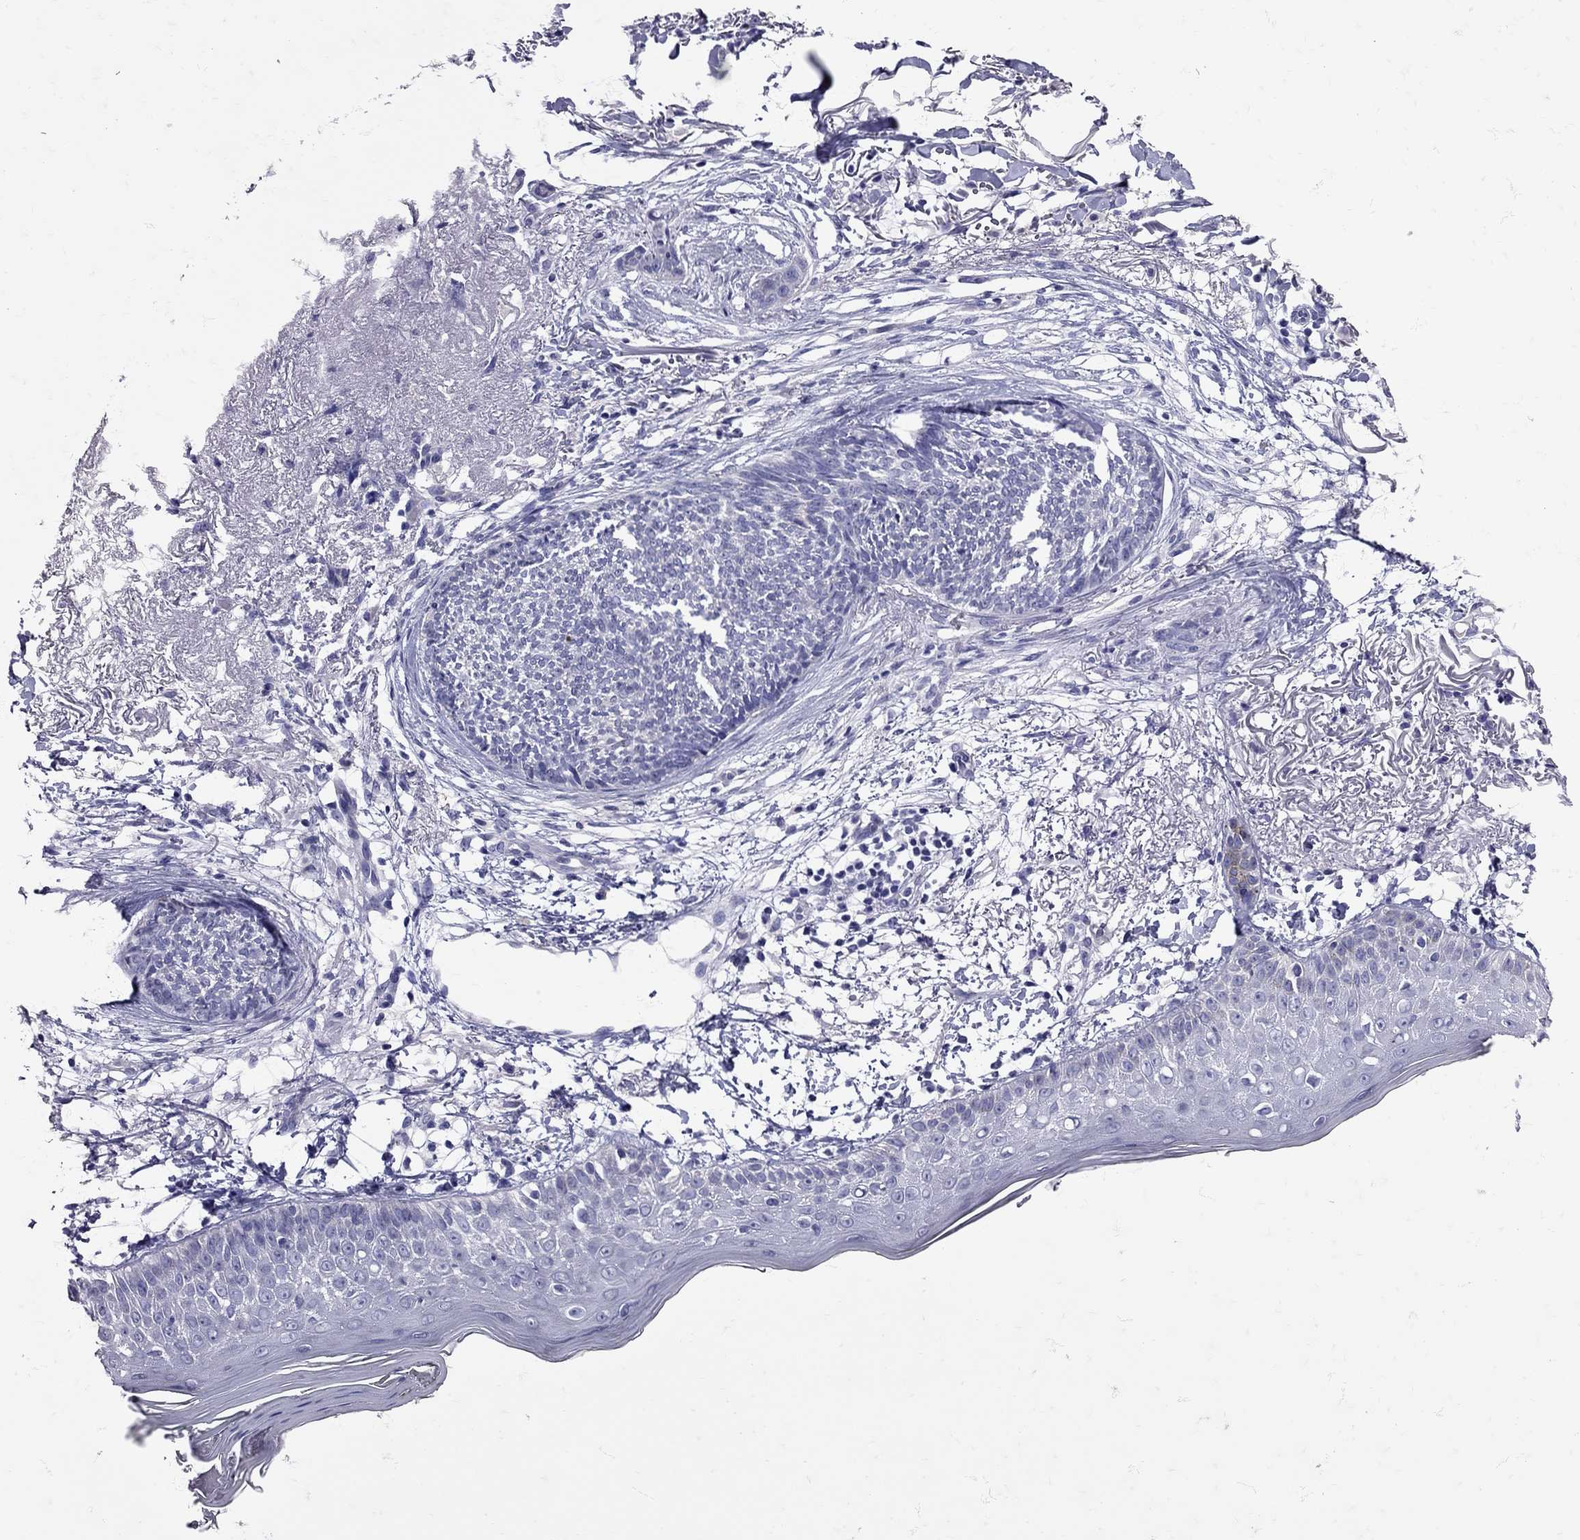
{"staining": {"intensity": "negative", "quantity": "none", "location": "none"}, "tissue": "skin cancer", "cell_type": "Tumor cells", "image_type": "cancer", "snomed": [{"axis": "morphology", "description": "Normal tissue, NOS"}, {"axis": "morphology", "description": "Basal cell carcinoma"}, {"axis": "topography", "description": "Skin"}], "caption": "A histopathology image of basal cell carcinoma (skin) stained for a protein shows no brown staining in tumor cells. (DAB (3,3'-diaminobenzidine) IHC visualized using brightfield microscopy, high magnification).", "gene": "SST", "patient": {"sex": "male", "age": 84}}